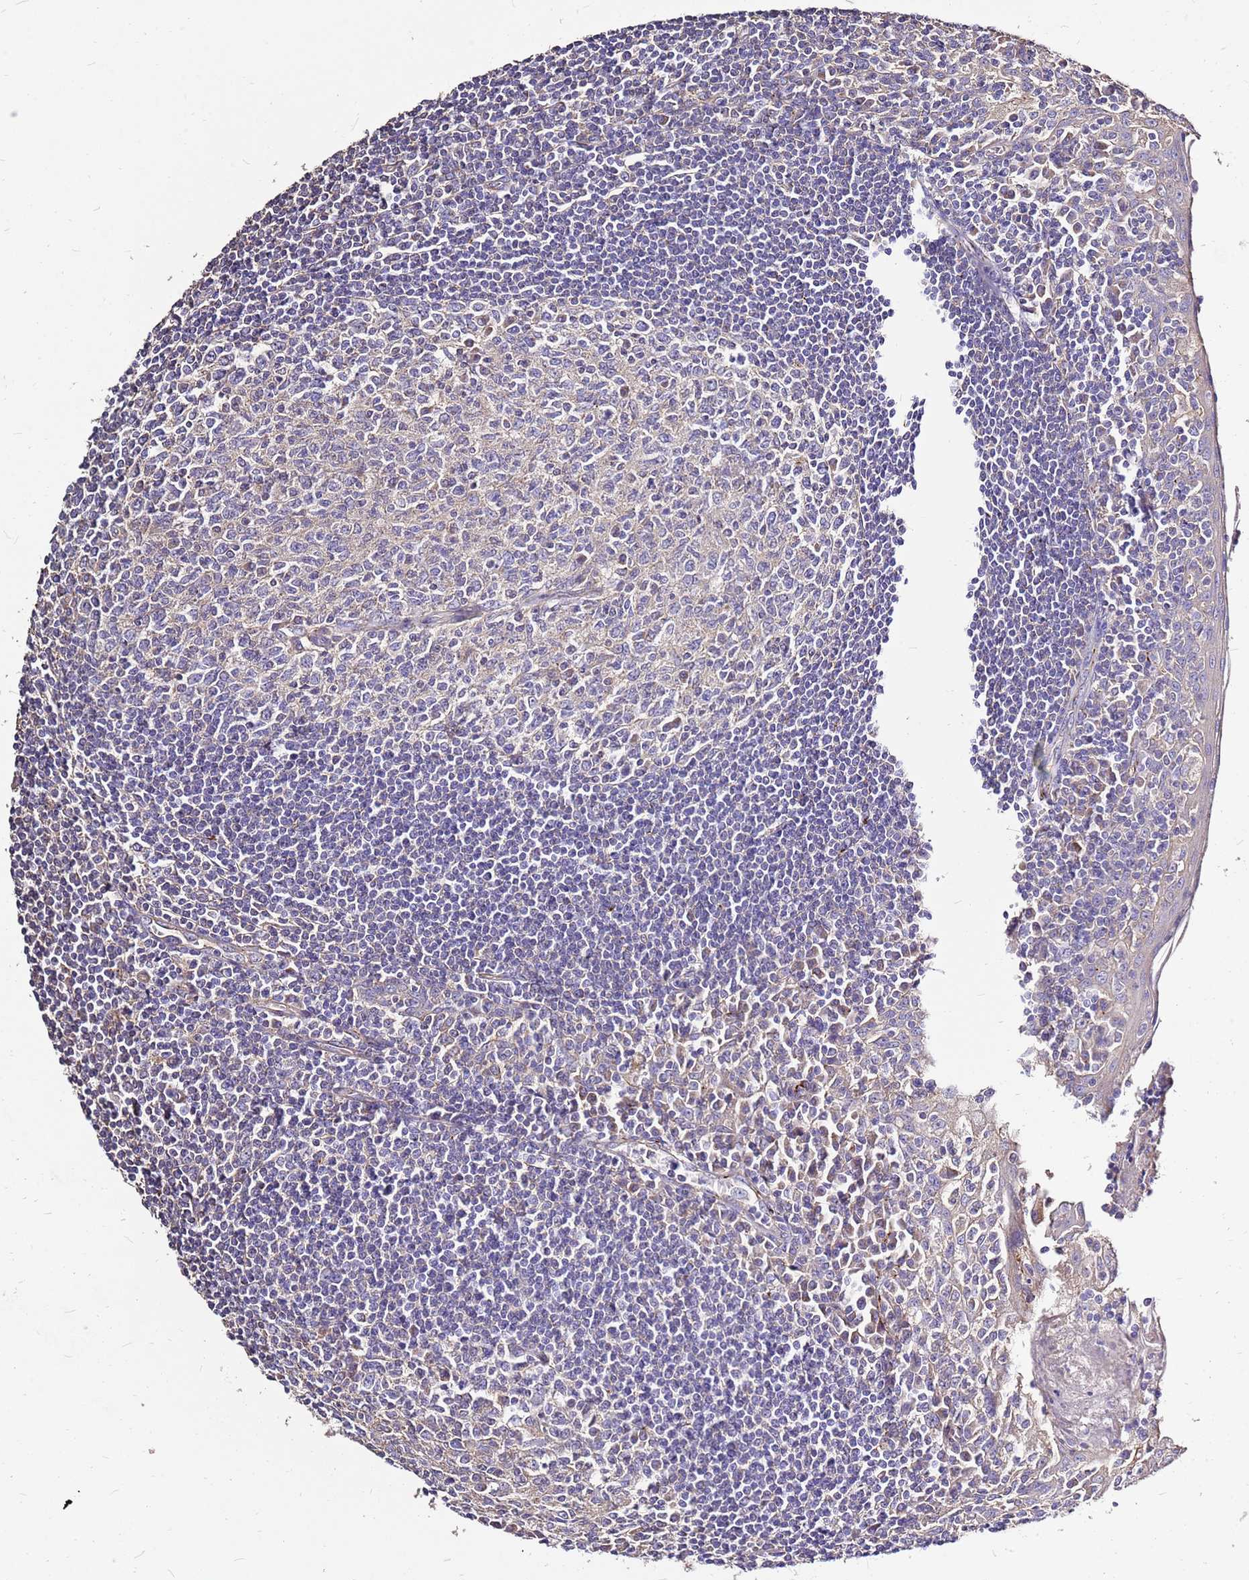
{"staining": {"intensity": "moderate", "quantity": "<25%", "location": "cytoplasmic/membranous"}, "tissue": "tonsil", "cell_type": "Germinal center cells", "image_type": "normal", "snomed": [{"axis": "morphology", "description": "Normal tissue, NOS"}, {"axis": "topography", "description": "Tonsil"}], "caption": "An image showing moderate cytoplasmic/membranous staining in about <25% of germinal center cells in unremarkable tonsil, as visualized by brown immunohistochemical staining.", "gene": "EXD3", "patient": {"sex": "male", "age": 27}}